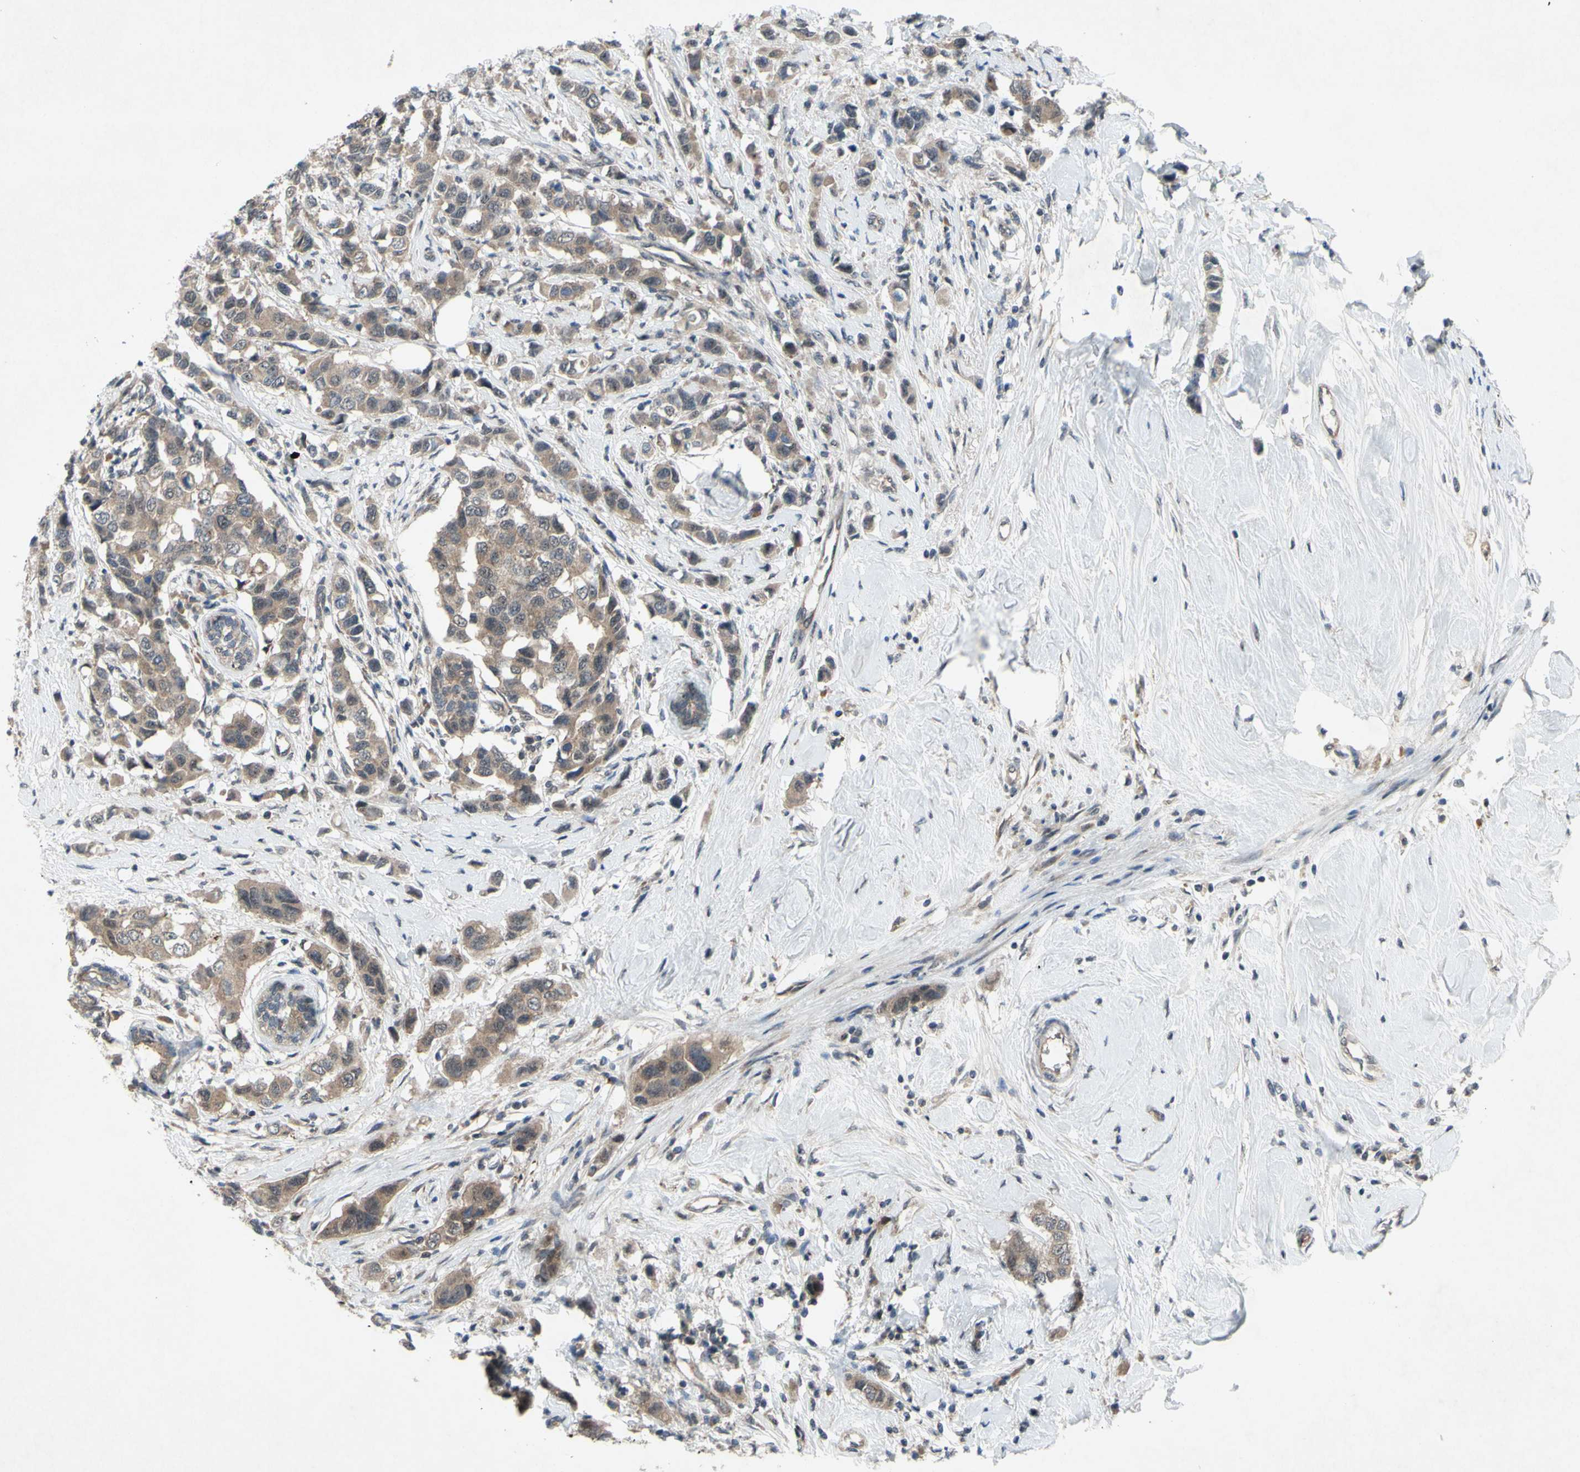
{"staining": {"intensity": "weak", "quantity": ">75%", "location": "cytoplasmic/membranous"}, "tissue": "breast cancer", "cell_type": "Tumor cells", "image_type": "cancer", "snomed": [{"axis": "morphology", "description": "Normal tissue, NOS"}, {"axis": "morphology", "description": "Duct carcinoma"}, {"axis": "topography", "description": "Breast"}], "caption": "DAB immunohistochemical staining of human breast cancer reveals weak cytoplasmic/membranous protein expression in about >75% of tumor cells.", "gene": "TRDMT1", "patient": {"sex": "female", "age": 50}}